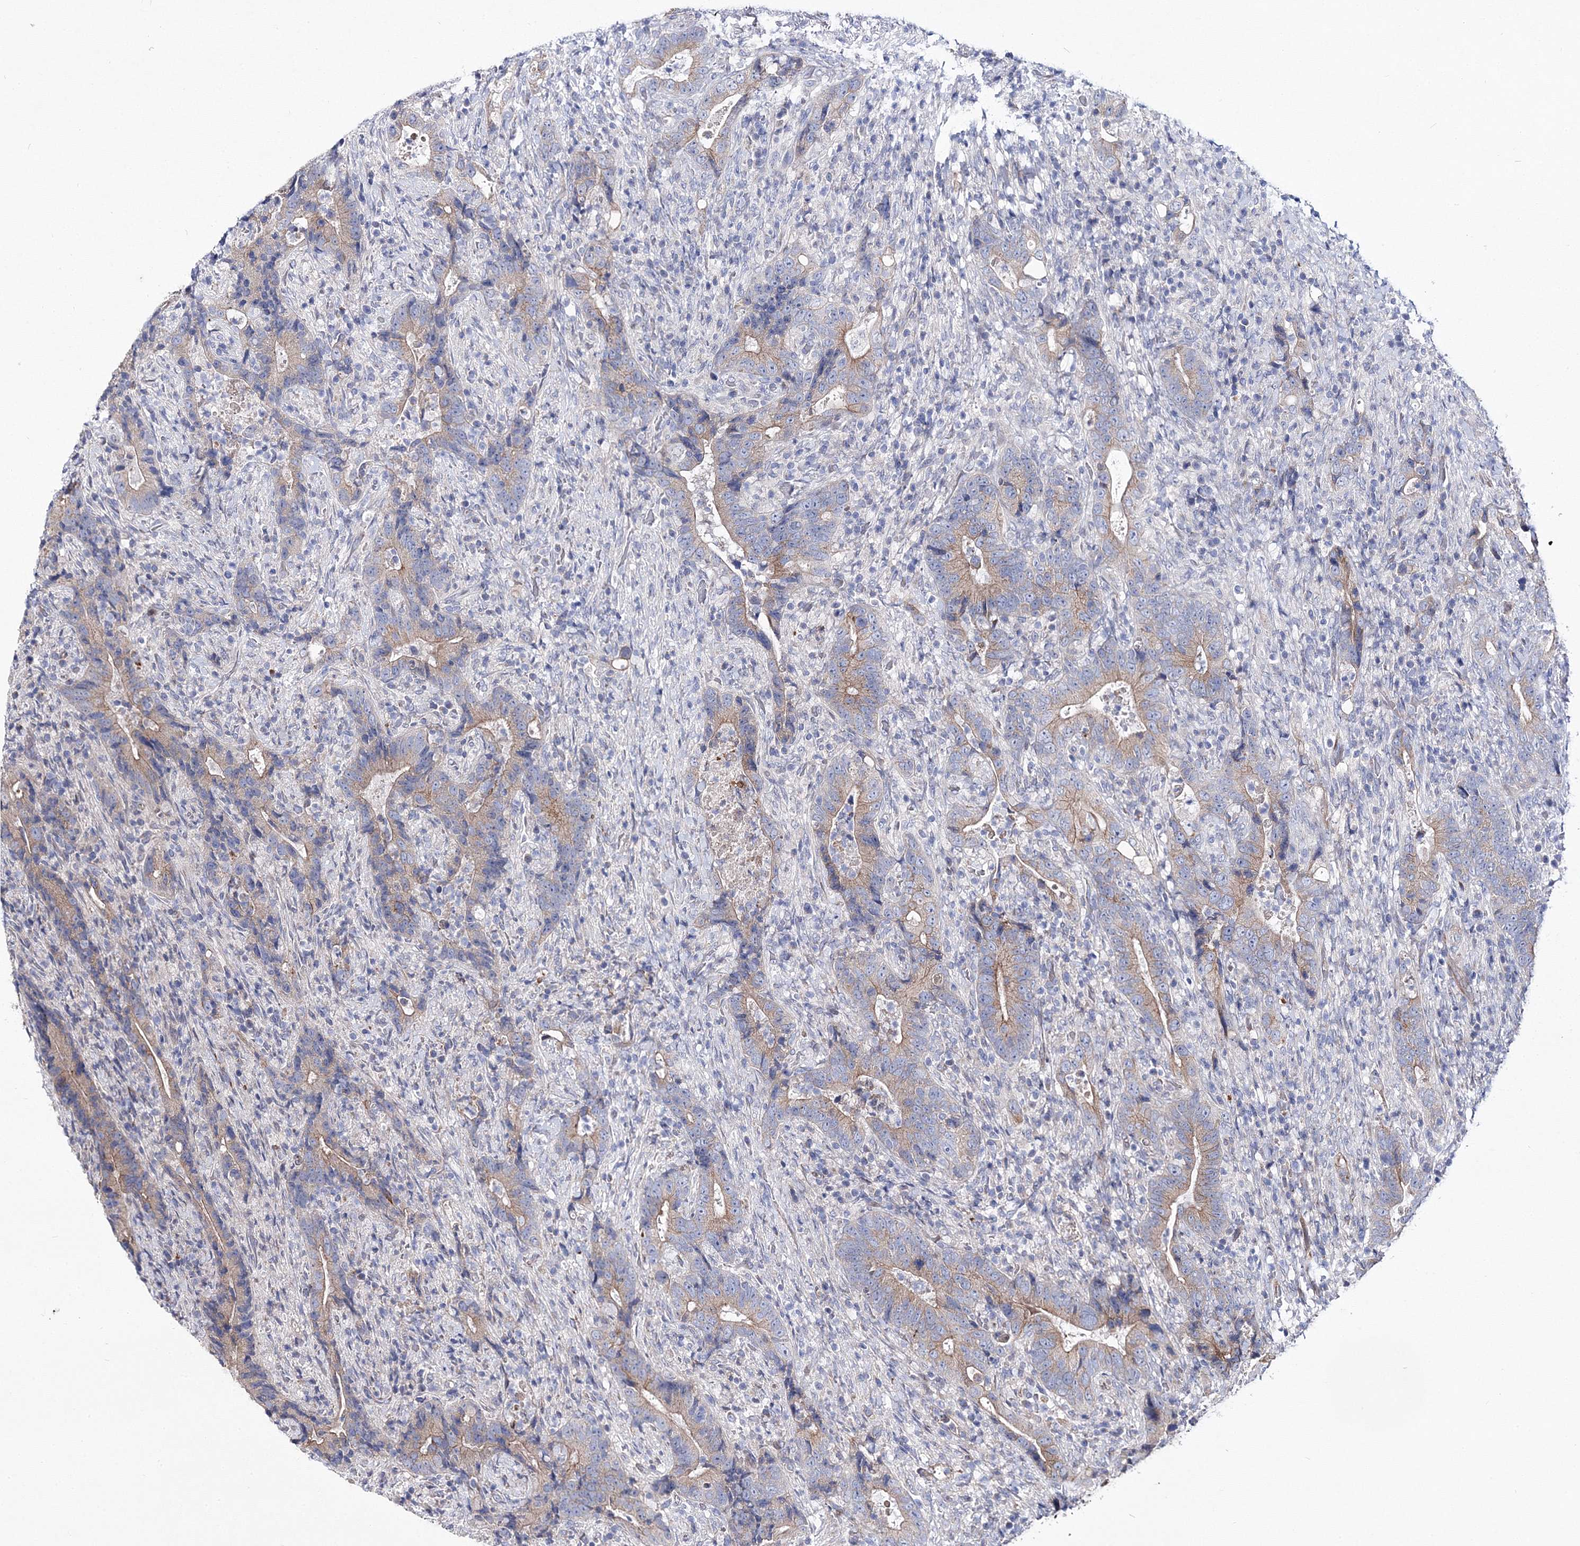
{"staining": {"intensity": "weak", "quantity": "<25%", "location": "cytoplasmic/membranous"}, "tissue": "colorectal cancer", "cell_type": "Tumor cells", "image_type": "cancer", "snomed": [{"axis": "morphology", "description": "Adenocarcinoma, NOS"}, {"axis": "topography", "description": "Colon"}], "caption": "This is an immunohistochemistry image of colorectal cancer (adenocarcinoma). There is no positivity in tumor cells.", "gene": "ARHGAP32", "patient": {"sex": "female", "age": 75}}